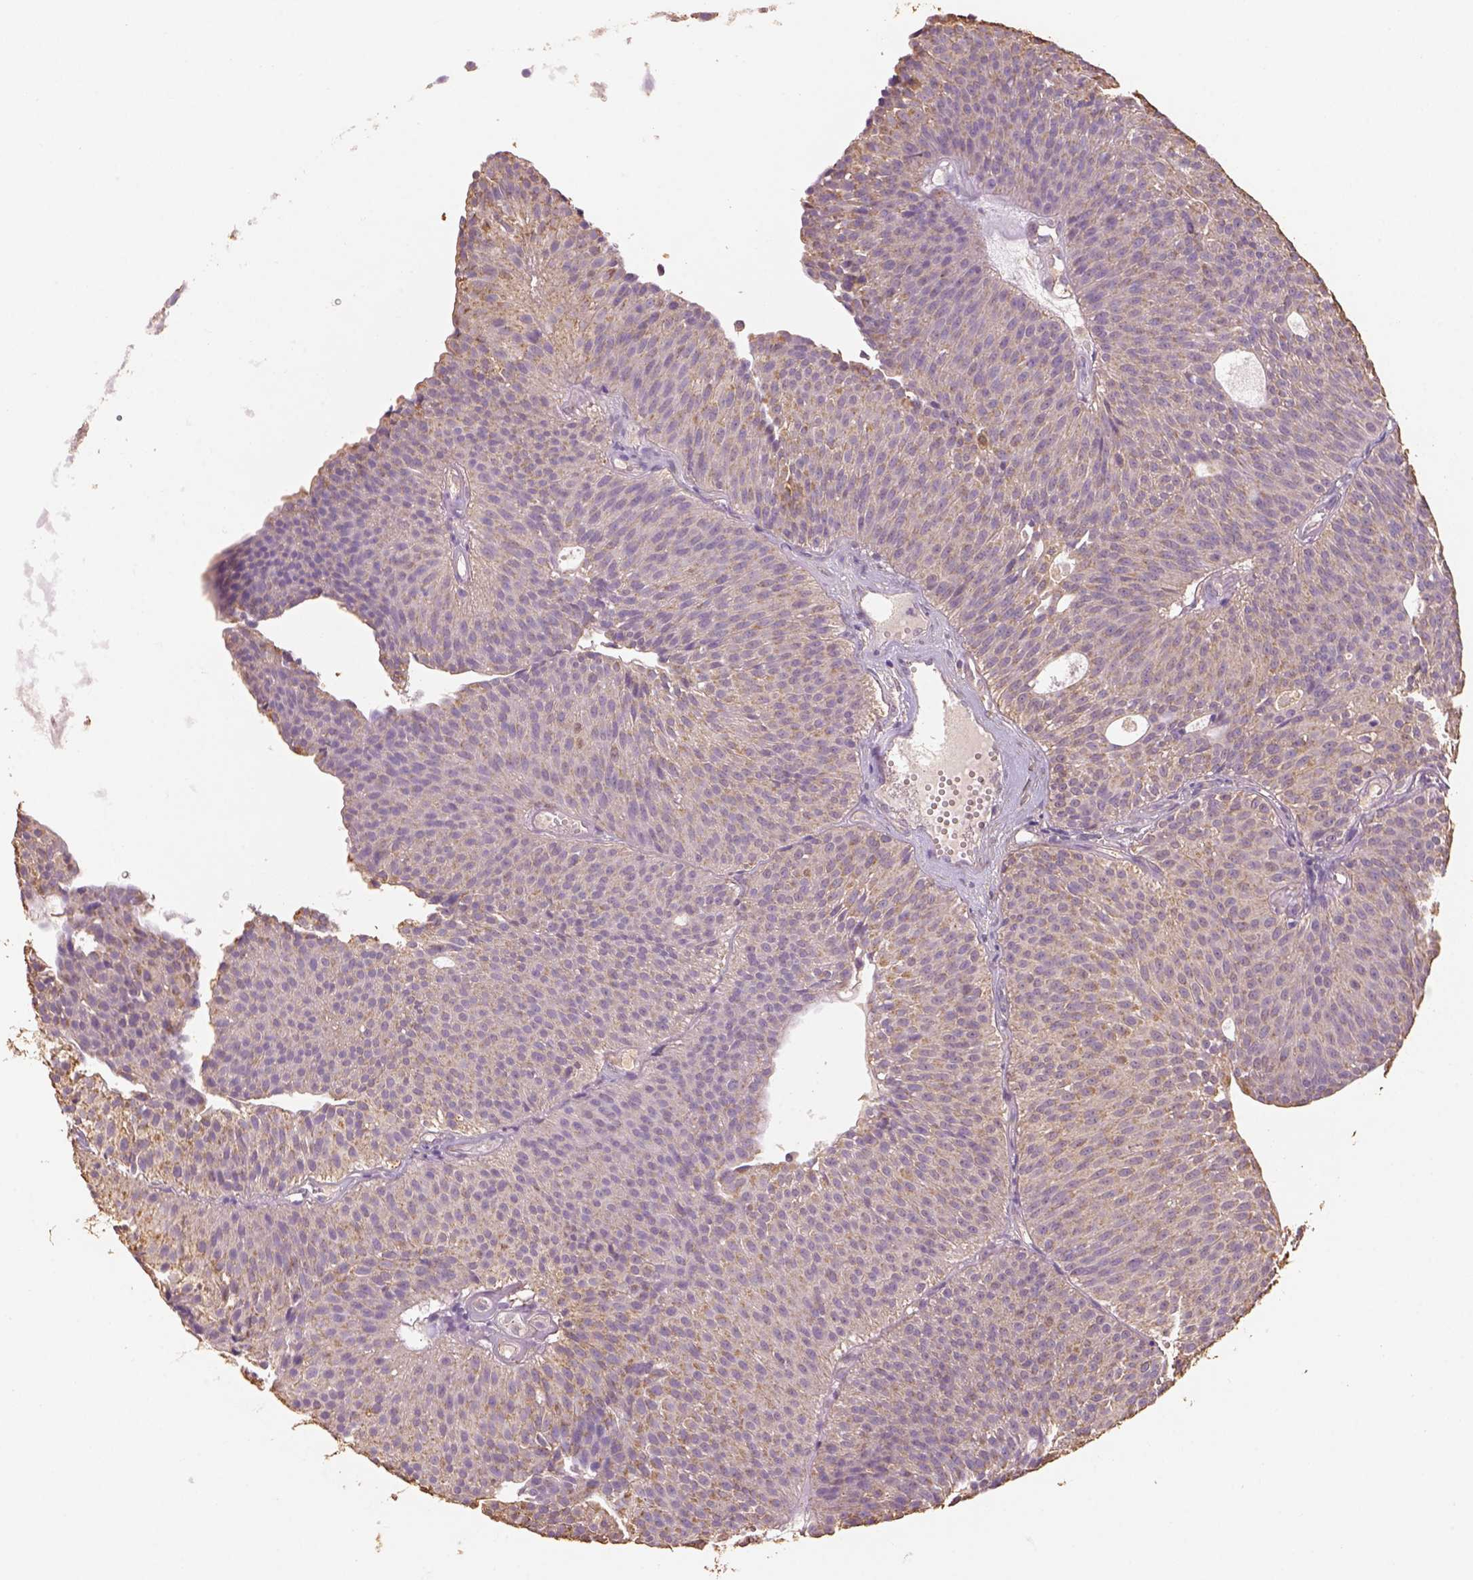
{"staining": {"intensity": "moderate", "quantity": "25%-75%", "location": "cytoplasmic/membranous"}, "tissue": "urothelial cancer", "cell_type": "Tumor cells", "image_type": "cancer", "snomed": [{"axis": "morphology", "description": "Urothelial carcinoma, Low grade"}, {"axis": "topography", "description": "Urinary bladder"}], "caption": "This histopathology image shows IHC staining of human urothelial cancer, with medium moderate cytoplasmic/membranous staining in about 25%-75% of tumor cells.", "gene": "AP2B1", "patient": {"sex": "male", "age": 63}}